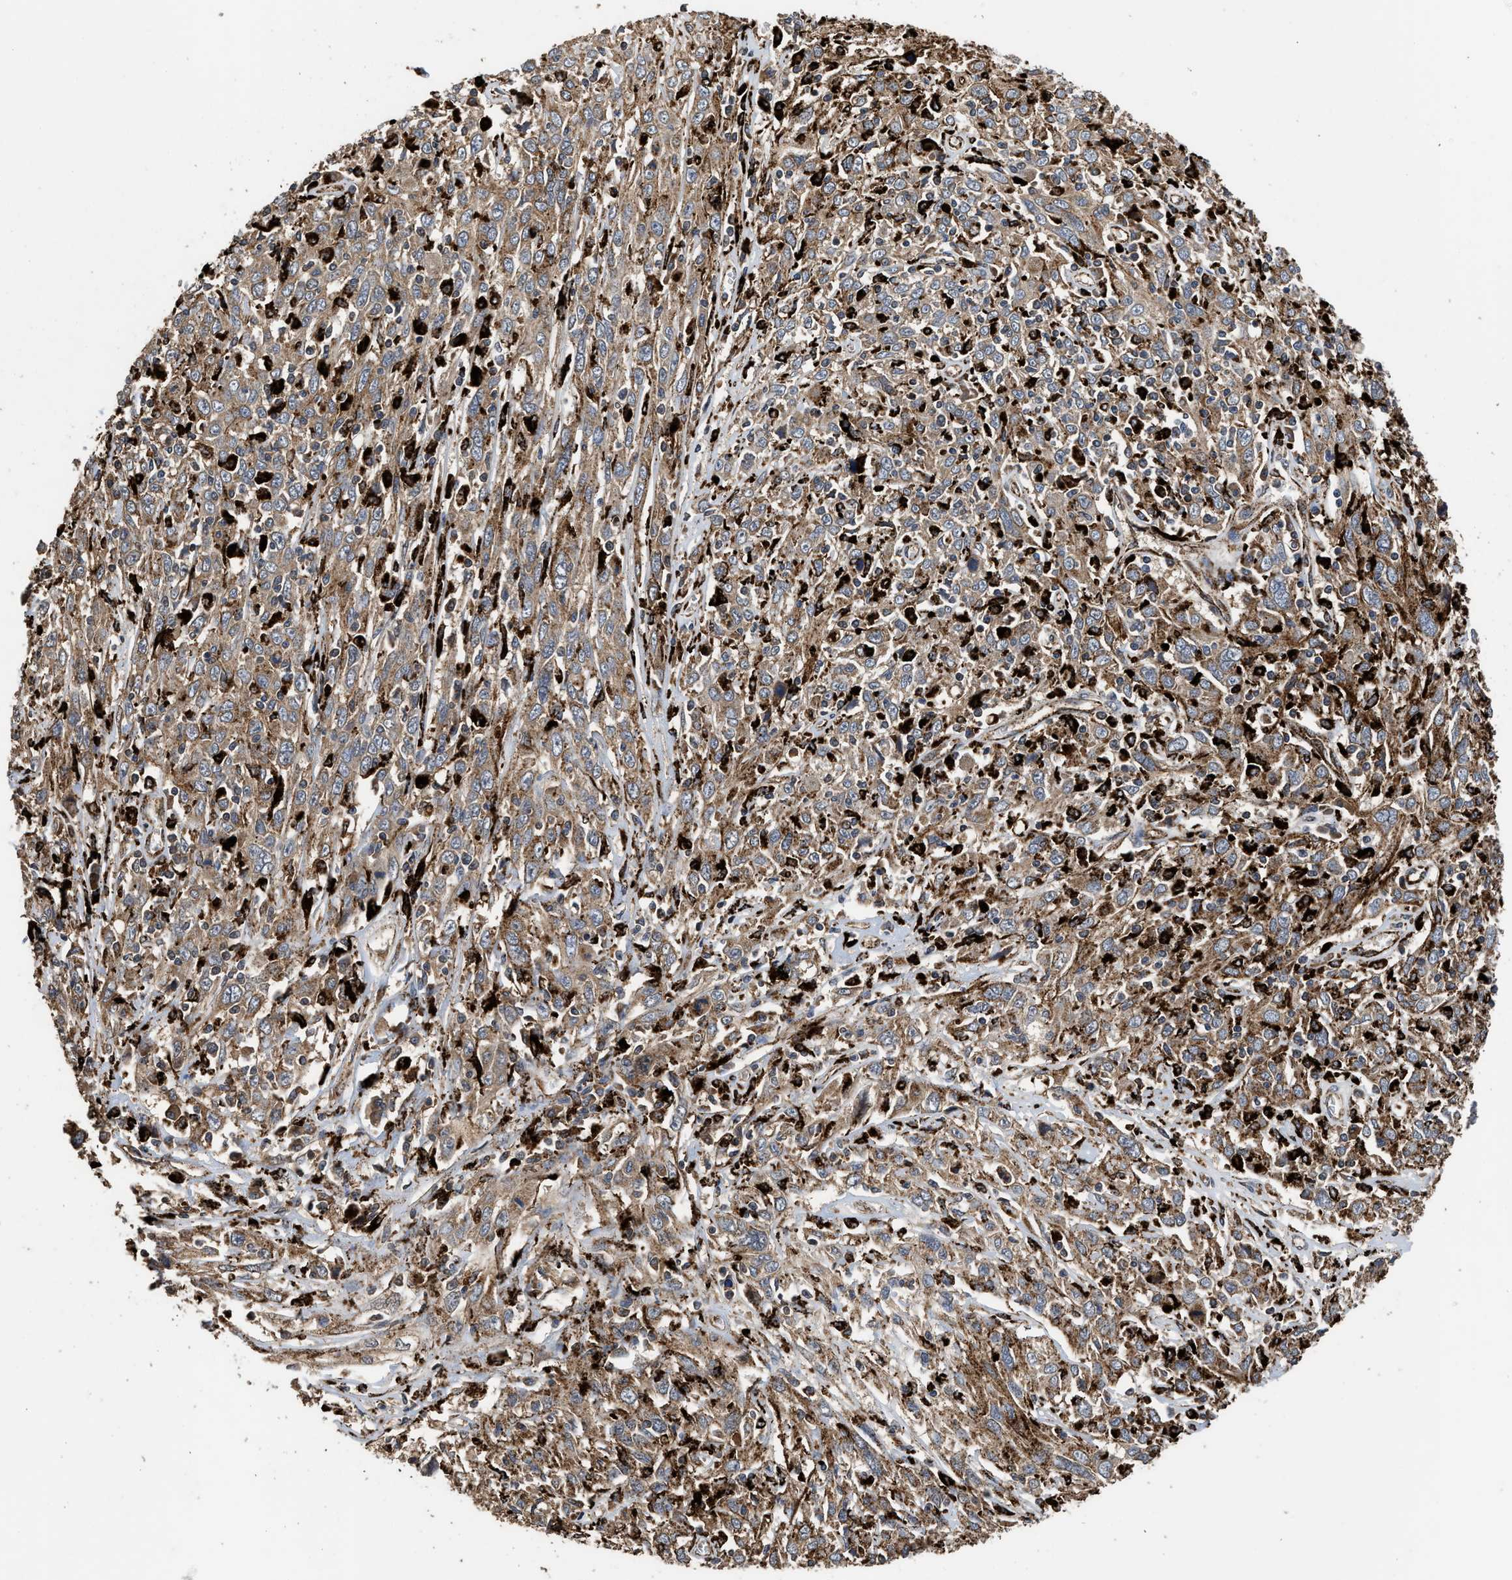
{"staining": {"intensity": "moderate", "quantity": ">75%", "location": "cytoplasmic/membranous"}, "tissue": "cervical cancer", "cell_type": "Tumor cells", "image_type": "cancer", "snomed": [{"axis": "morphology", "description": "Squamous cell carcinoma, NOS"}, {"axis": "topography", "description": "Cervix"}], "caption": "This histopathology image demonstrates cervical squamous cell carcinoma stained with immunohistochemistry to label a protein in brown. The cytoplasmic/membranous of tumor cells show moderate positivity for the protein. Nuclei are counter-stained blue.", "gene": "CTSV", "patient": {"sex": "female", "age": 46}}